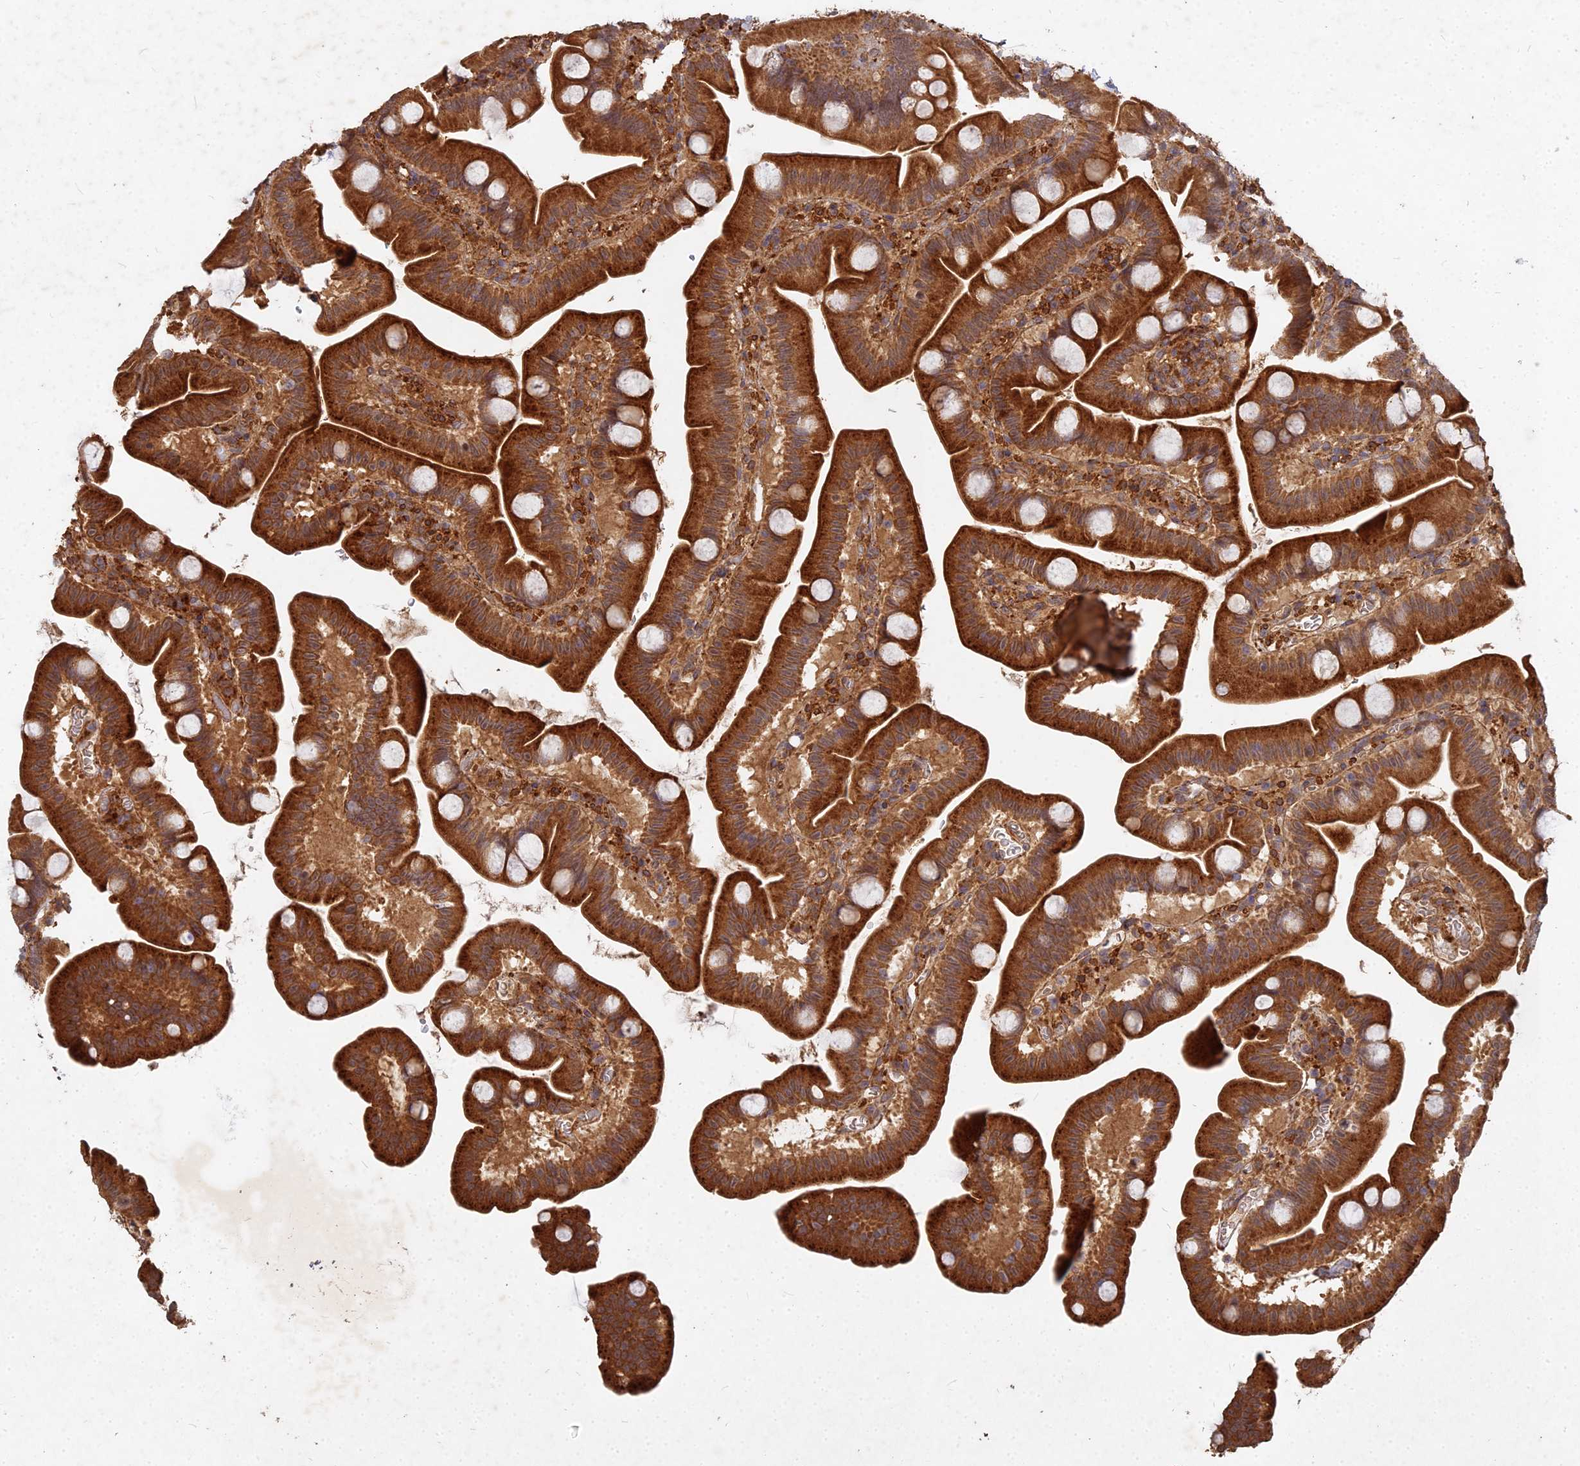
{"staining": {"intensity": "strong", "quantity": ">75%", "location": "cytoplasmic/membranous"}, "tissue": "small intestine", "cell_type": "Glandular cells", "image_type": "normal", "snomed": [{"axis": "morphology", "description": "Normal tissue, NOS"}, {"axis": "topography", "description": "Small intestine"}], "caption": "Immunohistochemical staining of unremarkable small intestine demonstrates high levels of strong cytoplasmic/membranous positivity in about >75% of glandular cells.", "gene": "UBE2W", "patient": {"sex": "female", "age": 68}}